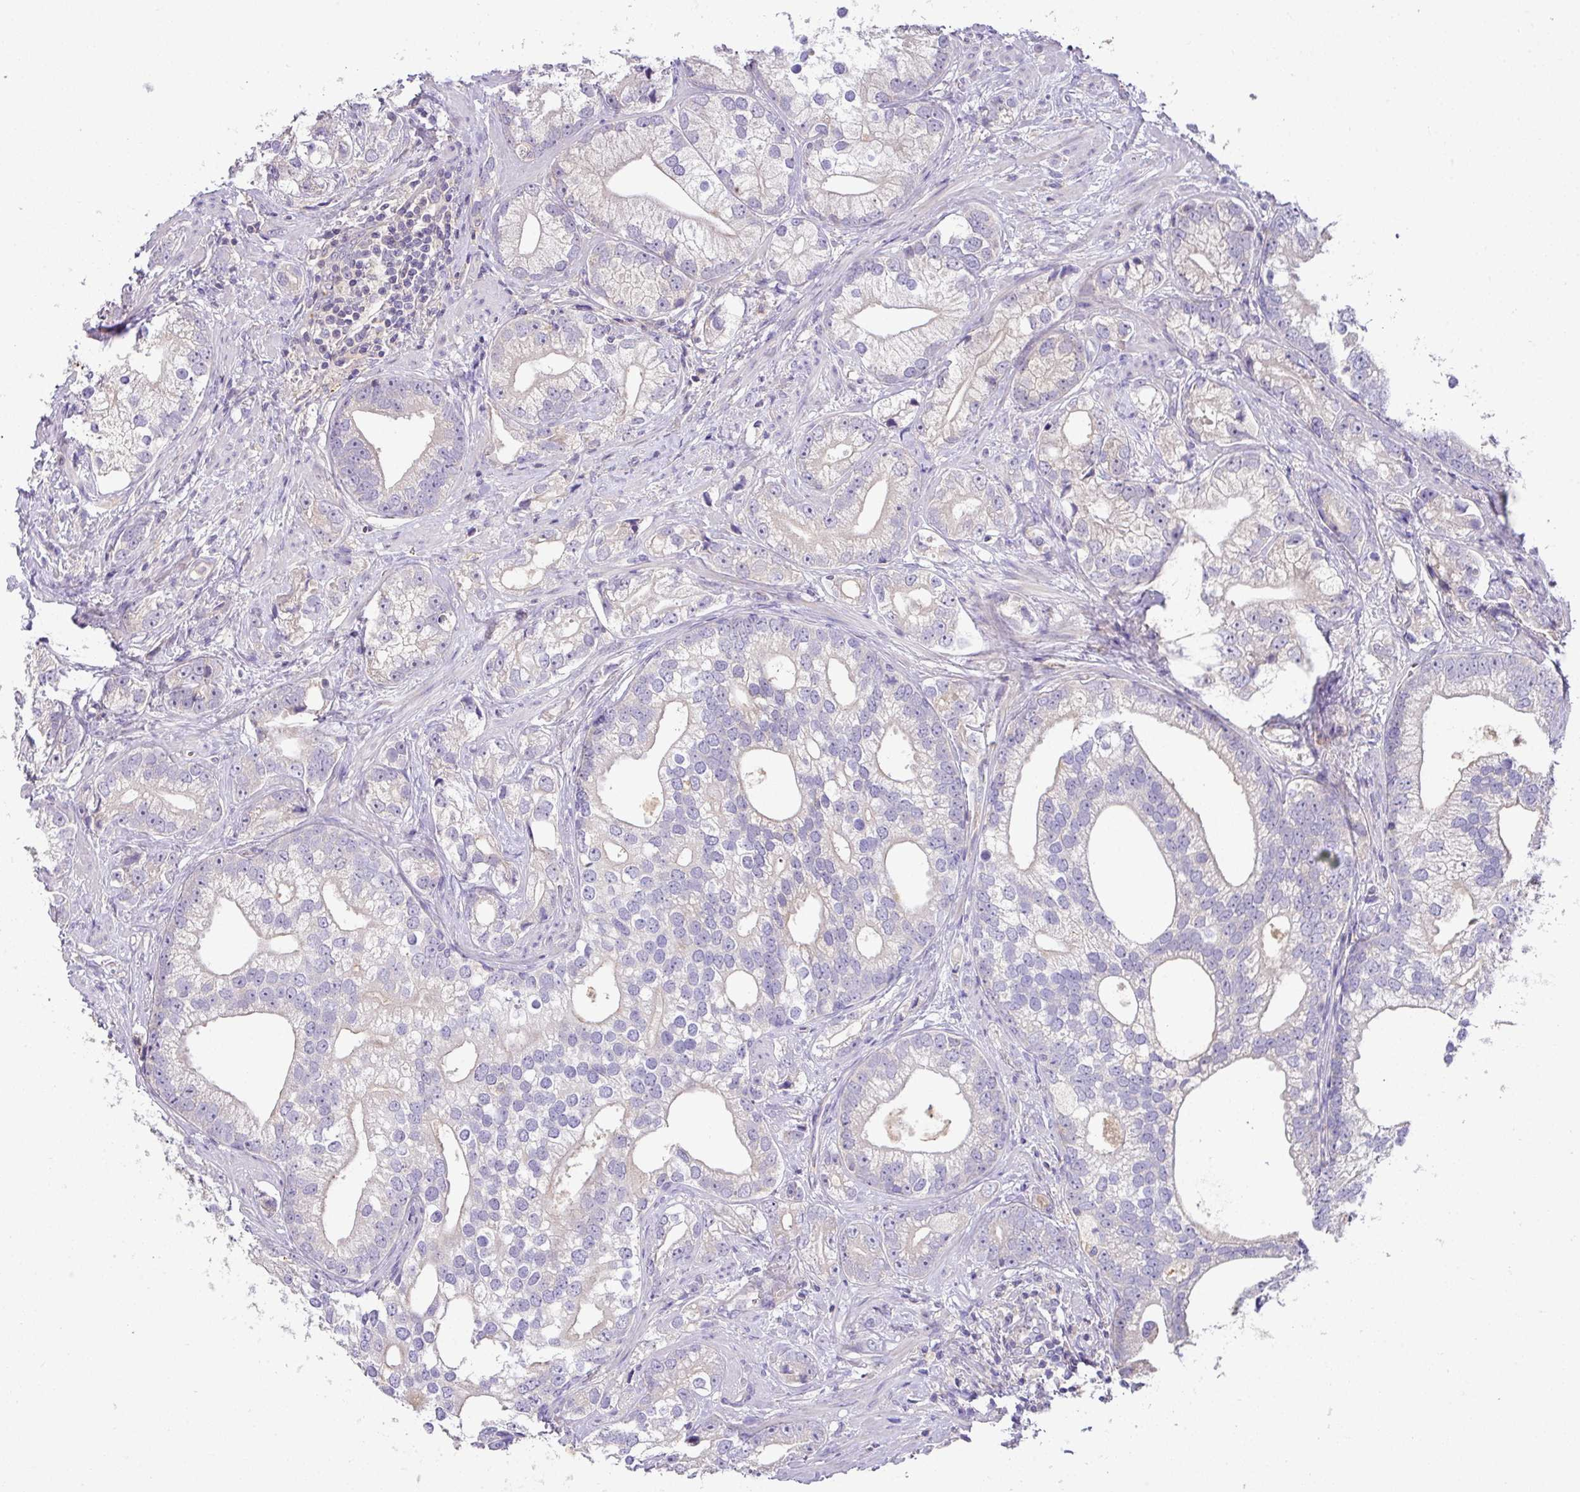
{"staining": {"intensity": "negative", "quantity": "none", "location": "none"}, "tissue": "prostate cancer", "cell_type": "Tumor cells", "image_type": "cancer", "snomed": [{"axis": "morphology", "description": "Adenocarcinoma, High grade"}, {"axis": "topography", "description": "Prostate"}], "caption": "Immunohistochemistry (IHC) micrograph of prostate cancer stained for a protein (brown), which exhibits no expression in tumor cells.", "gene": "HOXC13", "patient": {"sex": "male", "age": 75}}